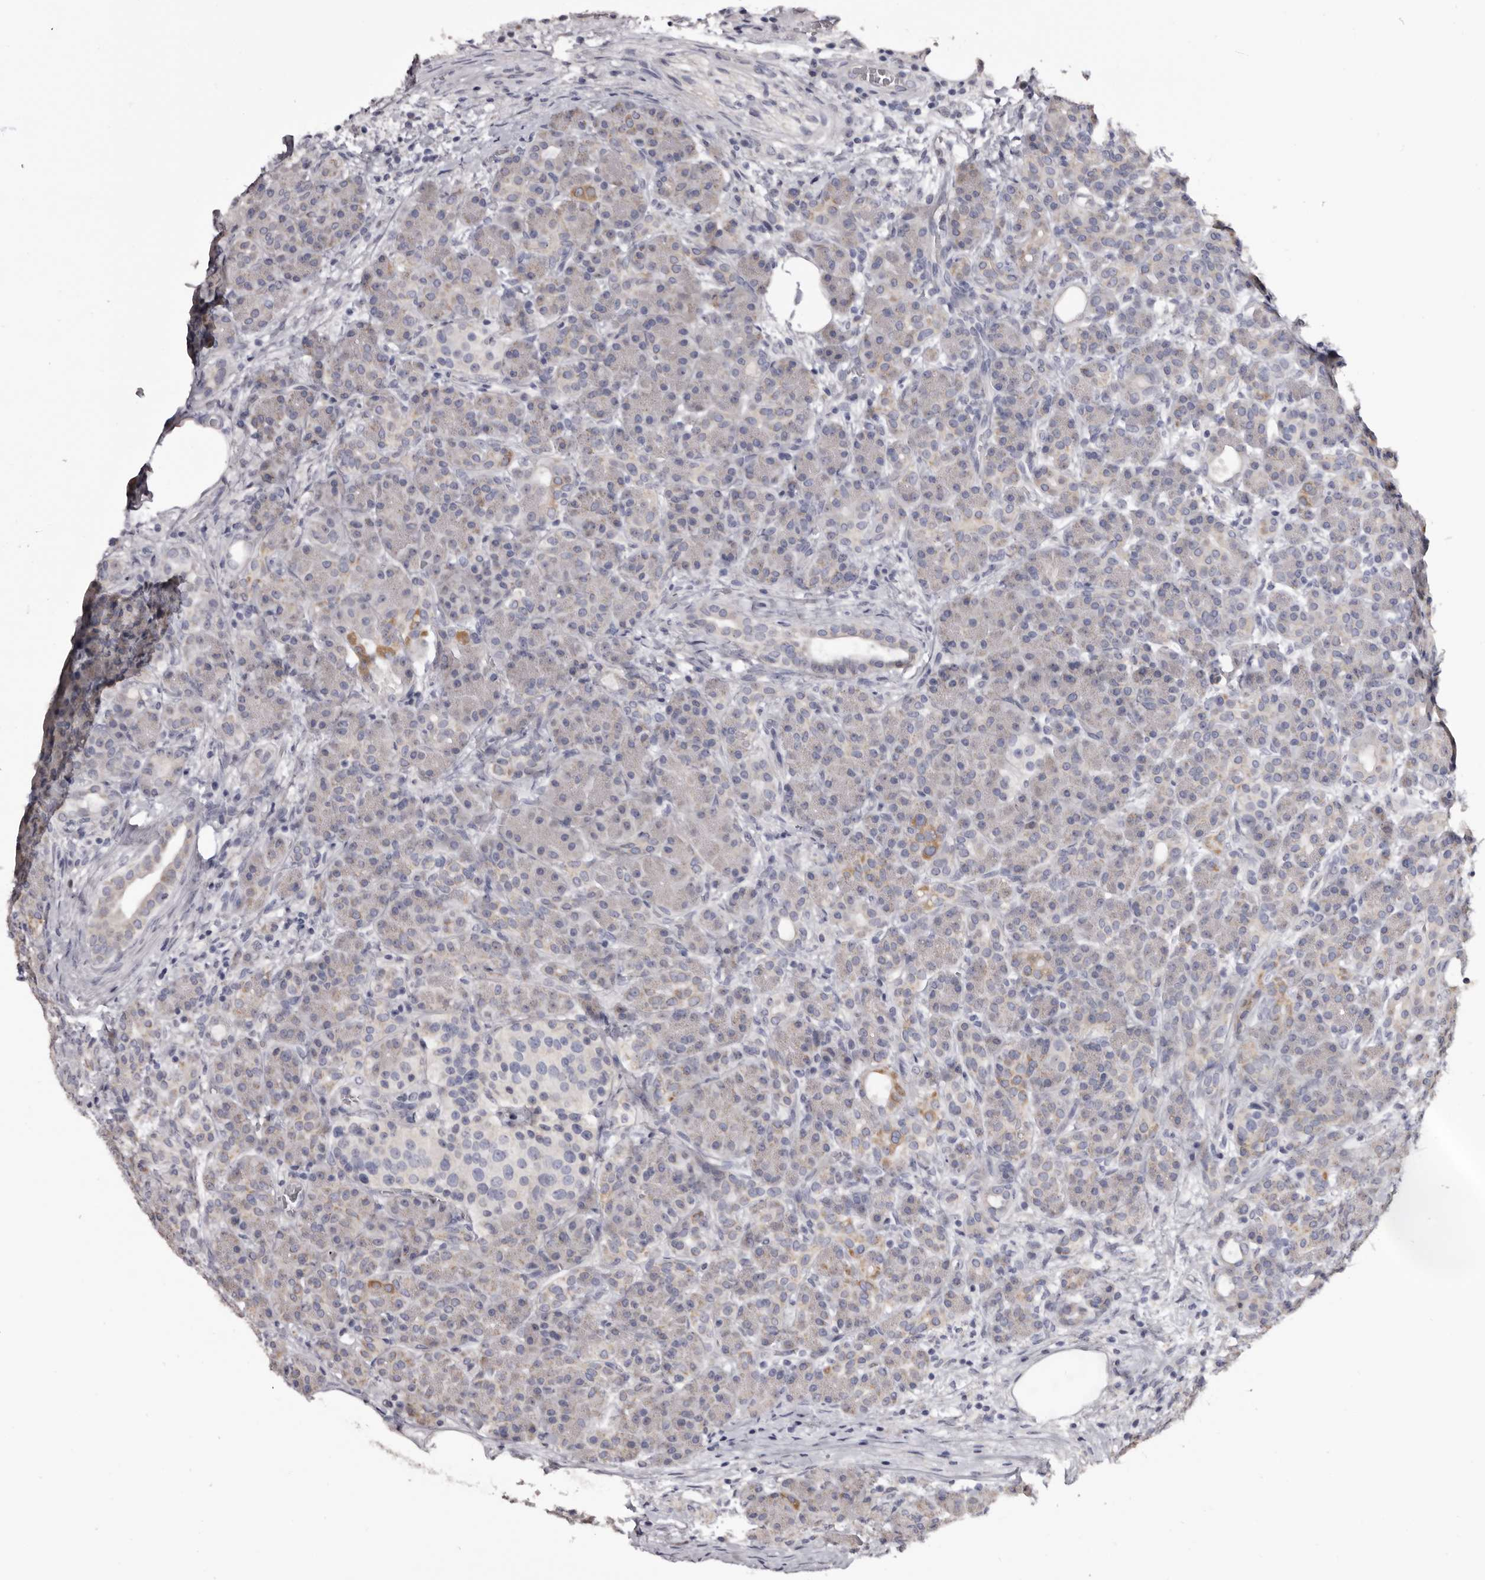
{"staining": {"intensity": "moderate", "quantity": "<25%", "location": "cytoplasmic/membranous"}, "tissue": "pancreas", "cell_type": "Exocrine glandular cells", "image_type": "normal", "snomed": [{"axis": "morphology", "description": "Normal tissue, NOS"}, {"axis": "topography", "description": "Pancreas"}], "caption": "Human pancreas stained with a brown dye demonstrates moderate cytoplasmic/membranous positive positivity in about <25% of exocrine glandular cells.", "gene": "CASQ1", "patient": {"sex": "male", "age": 63}}